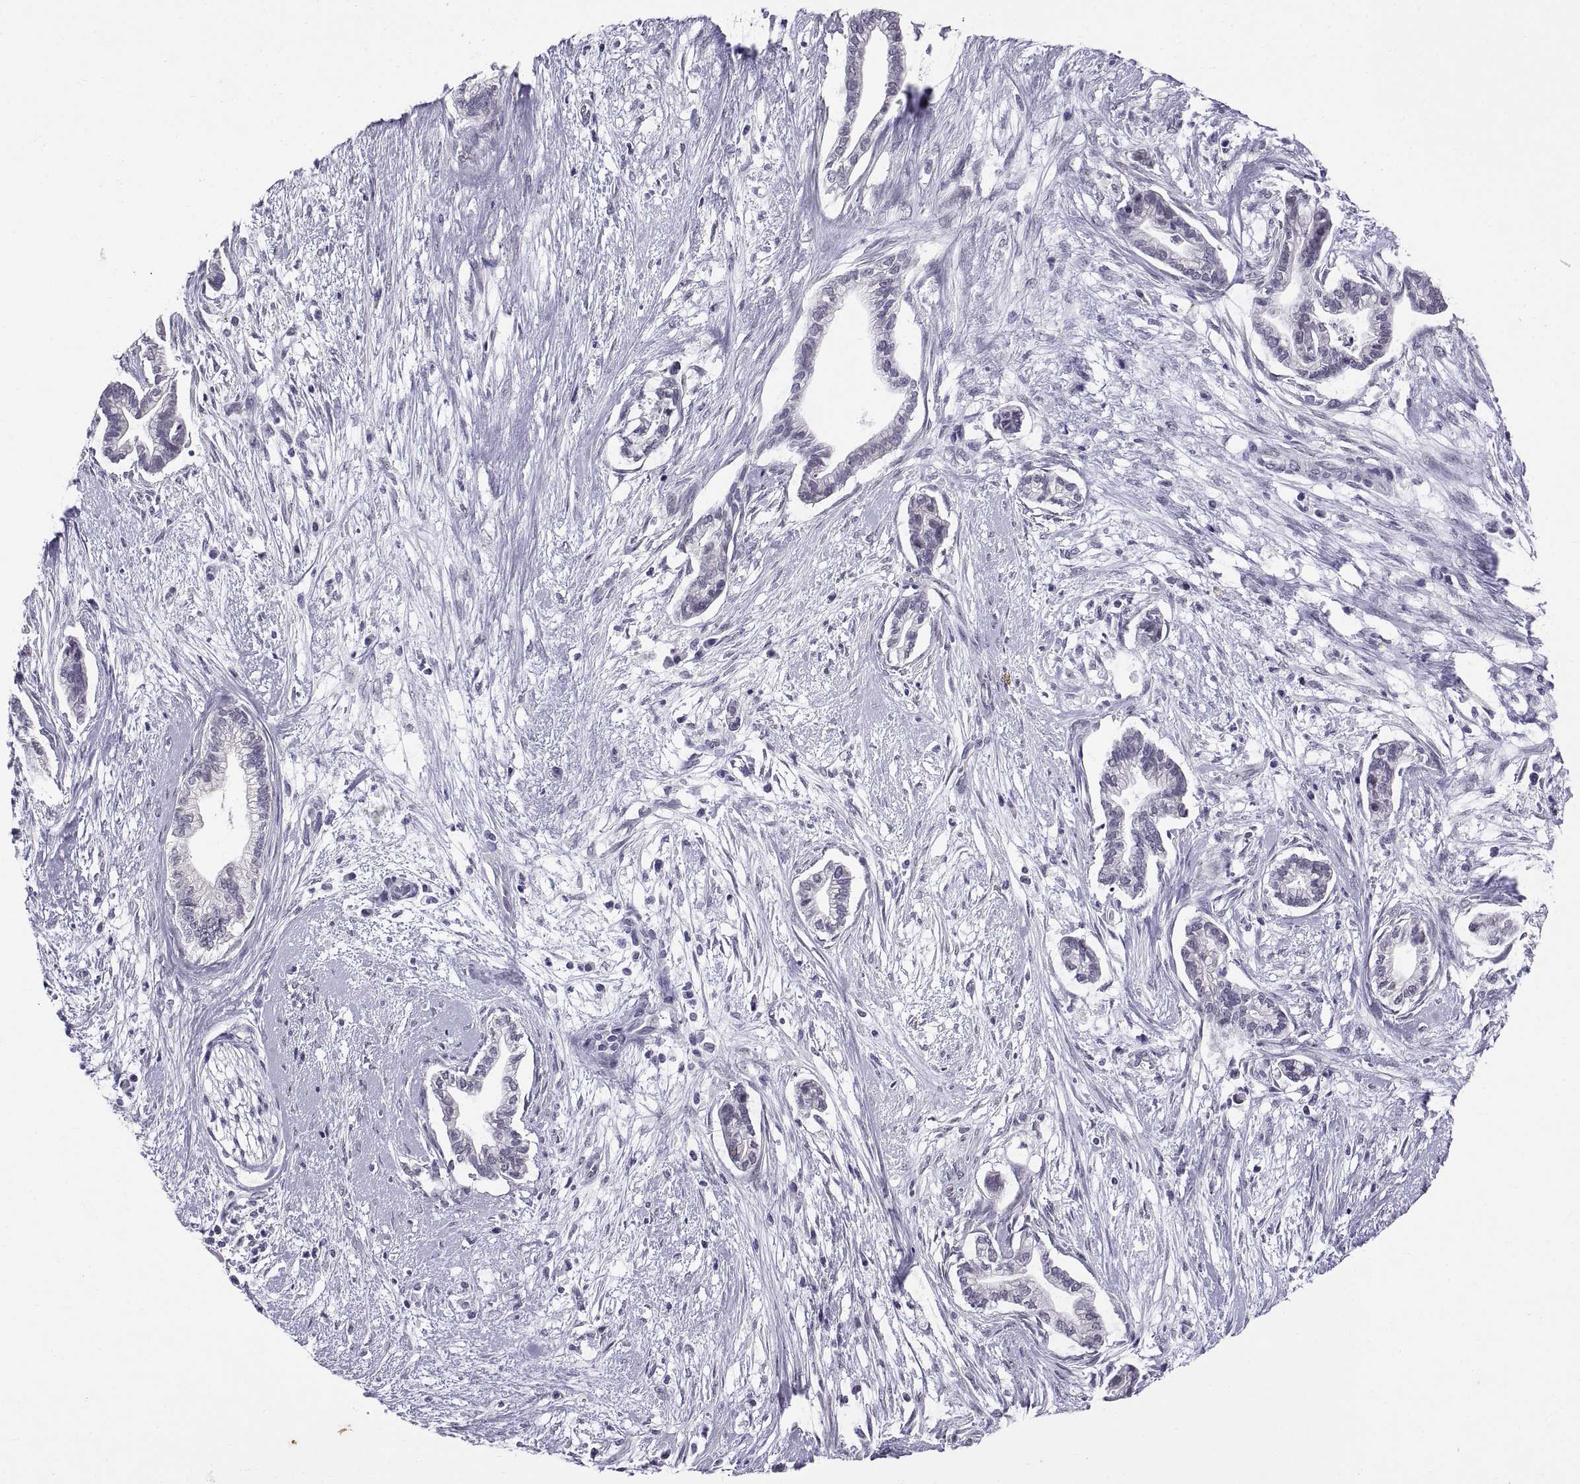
{"staining": {"intensity": "negative", "quantity": "none", "location": "none"}, "tissue": "cervical cancer", "cell_type": "Tumor cells", "image_type": "cancer", "snomed": [{"axis": "morphology", "description": "Adenocarcinoma, NOS"}, {"axis": "topography", "description": "Cervix"}], "caption": "Histopathology image shows no significant protein positivity in tumor cells of cervical adenocarcinoma.", "gene": "KRT77", "patient": {"sex": "female", "age": 62}}